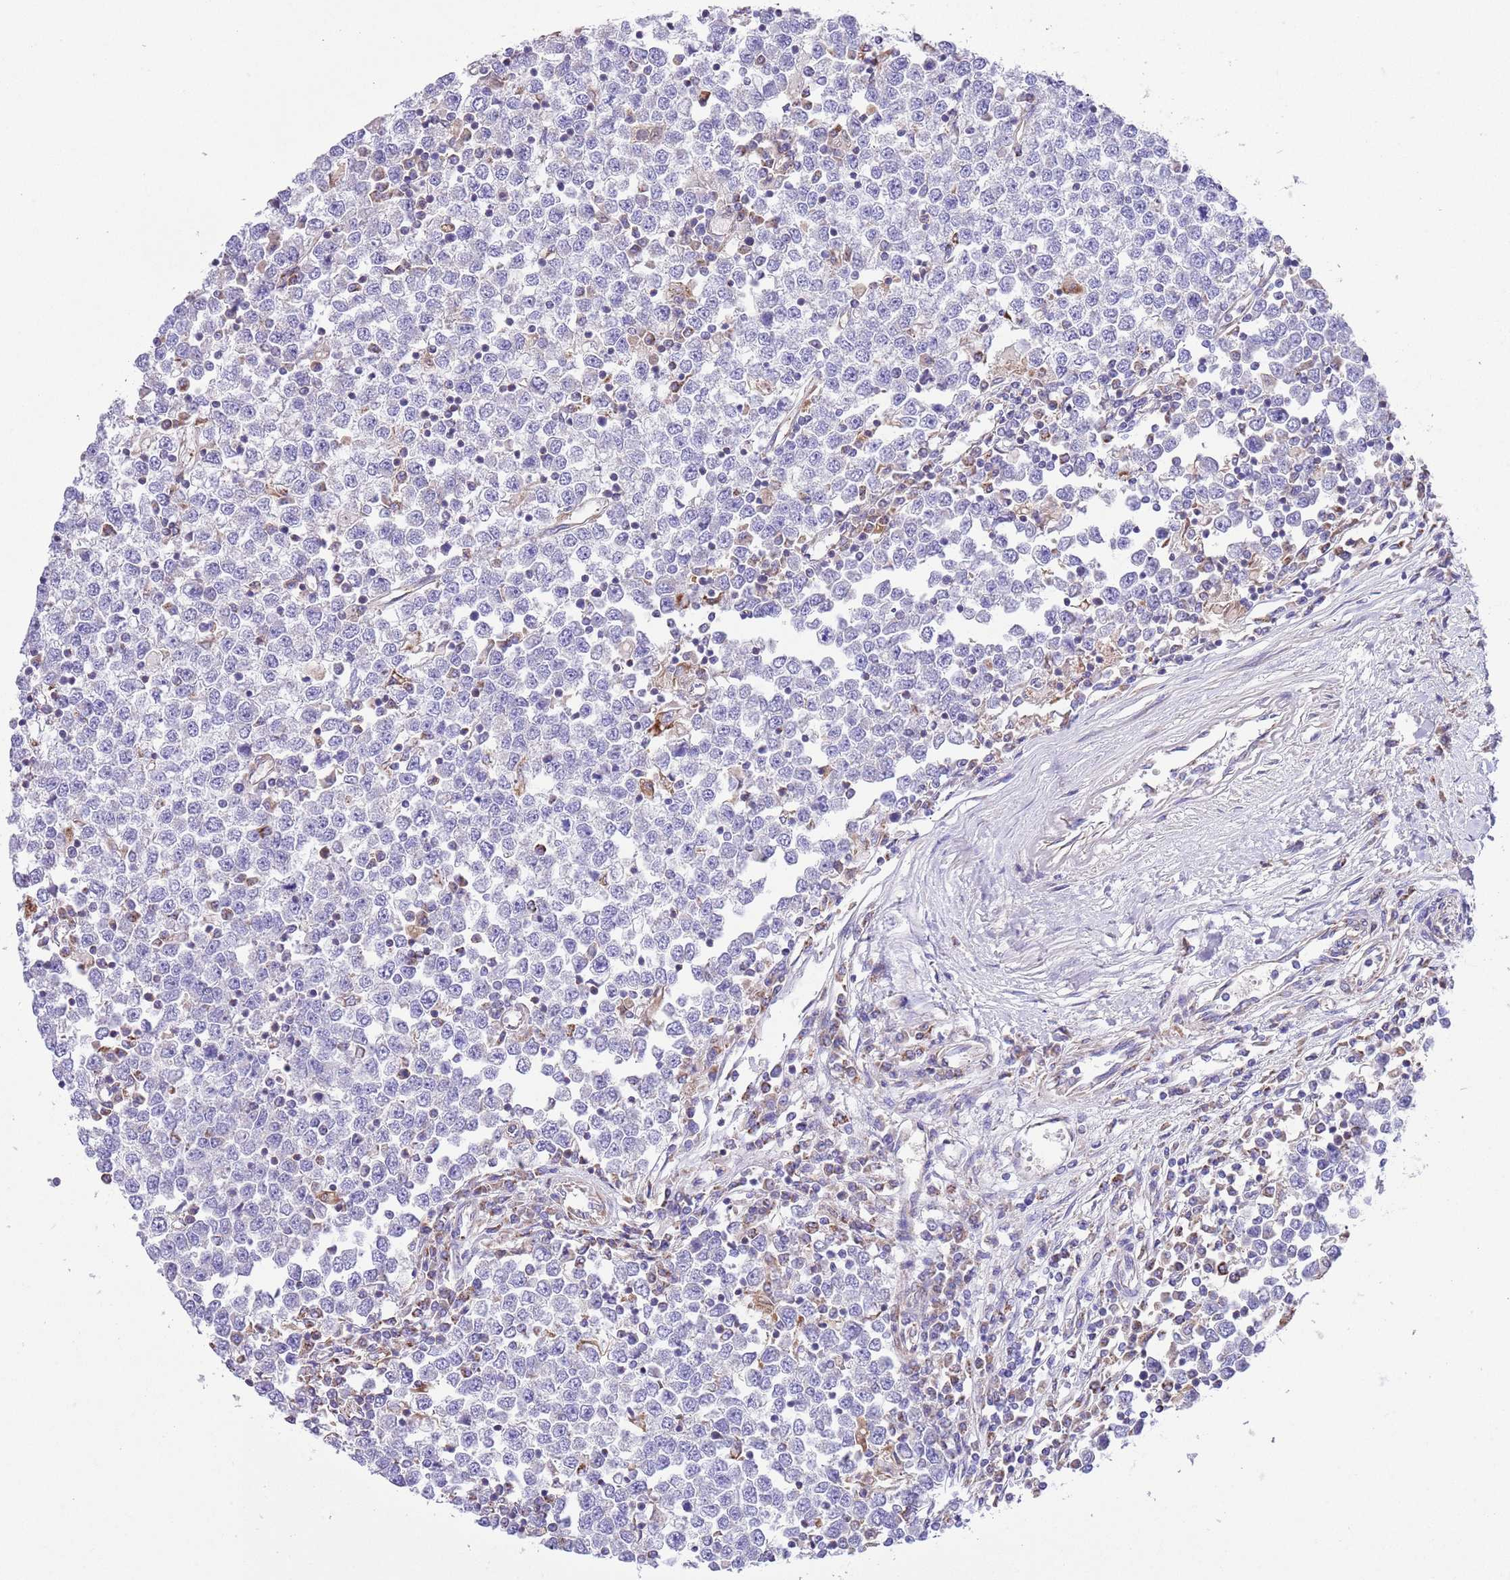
{"staining": {"intensity": "negative", "quantity": "none", "location": "none"}, "tissue": "testis cancer", "cell_type": "Tumor cells", "image_type": "cancer", "snomed": [{"axis": "morphology", "description": "Seminoma, NOS"}, {"axis": "topography", "description": "Testis"}], "caption": "This image is of seminoma (testis) stained with immunohistochemistry to label a protein in brown with the nuclei are counter-stained blue. There is no expression in tumor cells.", "gene": "SS18L2", "patient": {"sex": "male", "age": 65}}